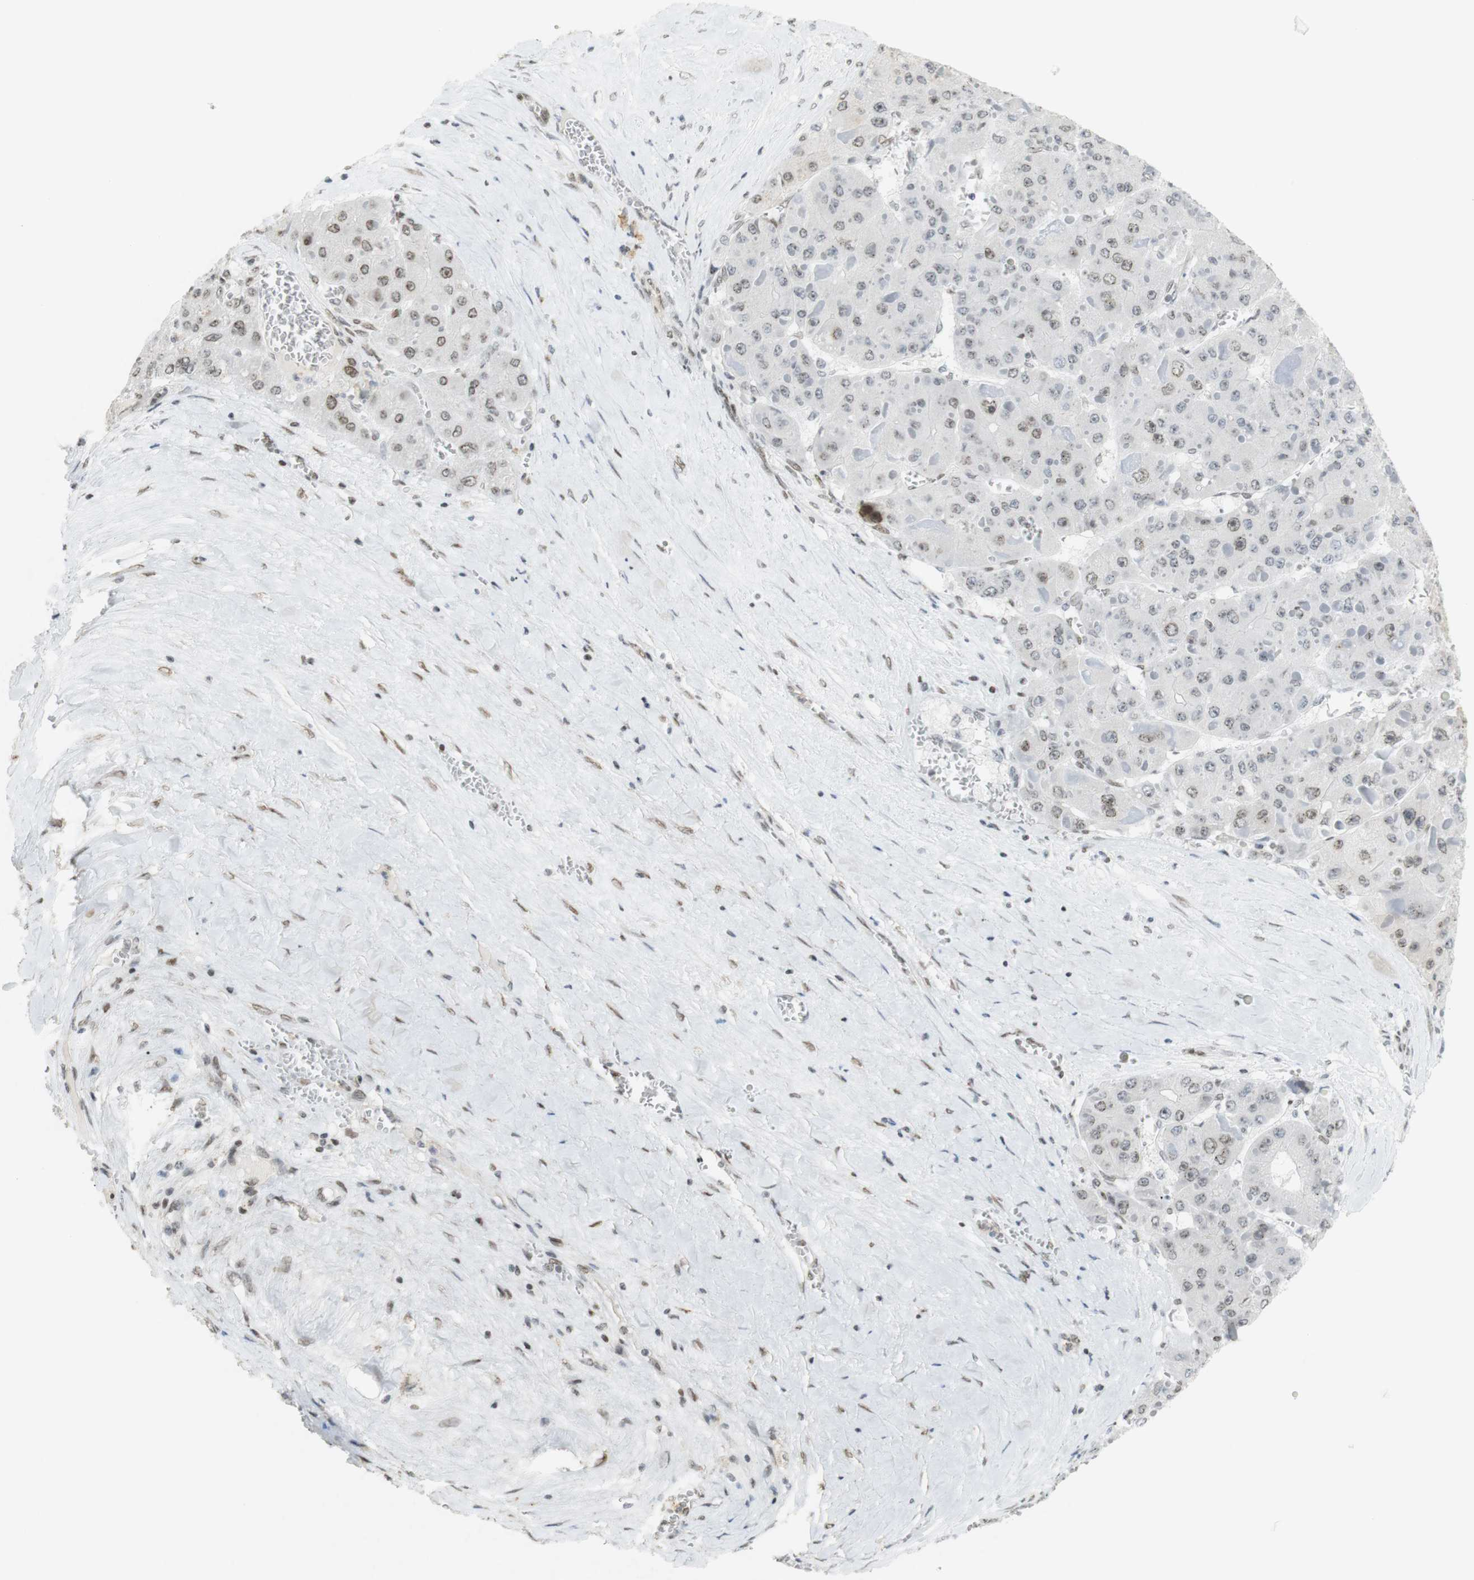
{"staining": {"intensity": "moderate", "quantity": "<25%", "location": "cytoplasmic/membranous,nuclear"}, "tissue": "liver cancer", "cell_type": "Tumor cells", "image_type": "cancer", "snomed": [{"axis": "morphology", "description": "Carcinoma, Hepatocellular, NOS"}, {"axis": "topography", "description": "Liver"}], "caption": "The histopathology image demonstrates immunohistochemical staining of hepatocellular carcinoma (liver). There is moderate cytoplasmic/membranous and nuclear expression is seen in approximately <25% of tumor cells.", "gene": "BMI1", "patient": {"sex": "female", "age": 73}}